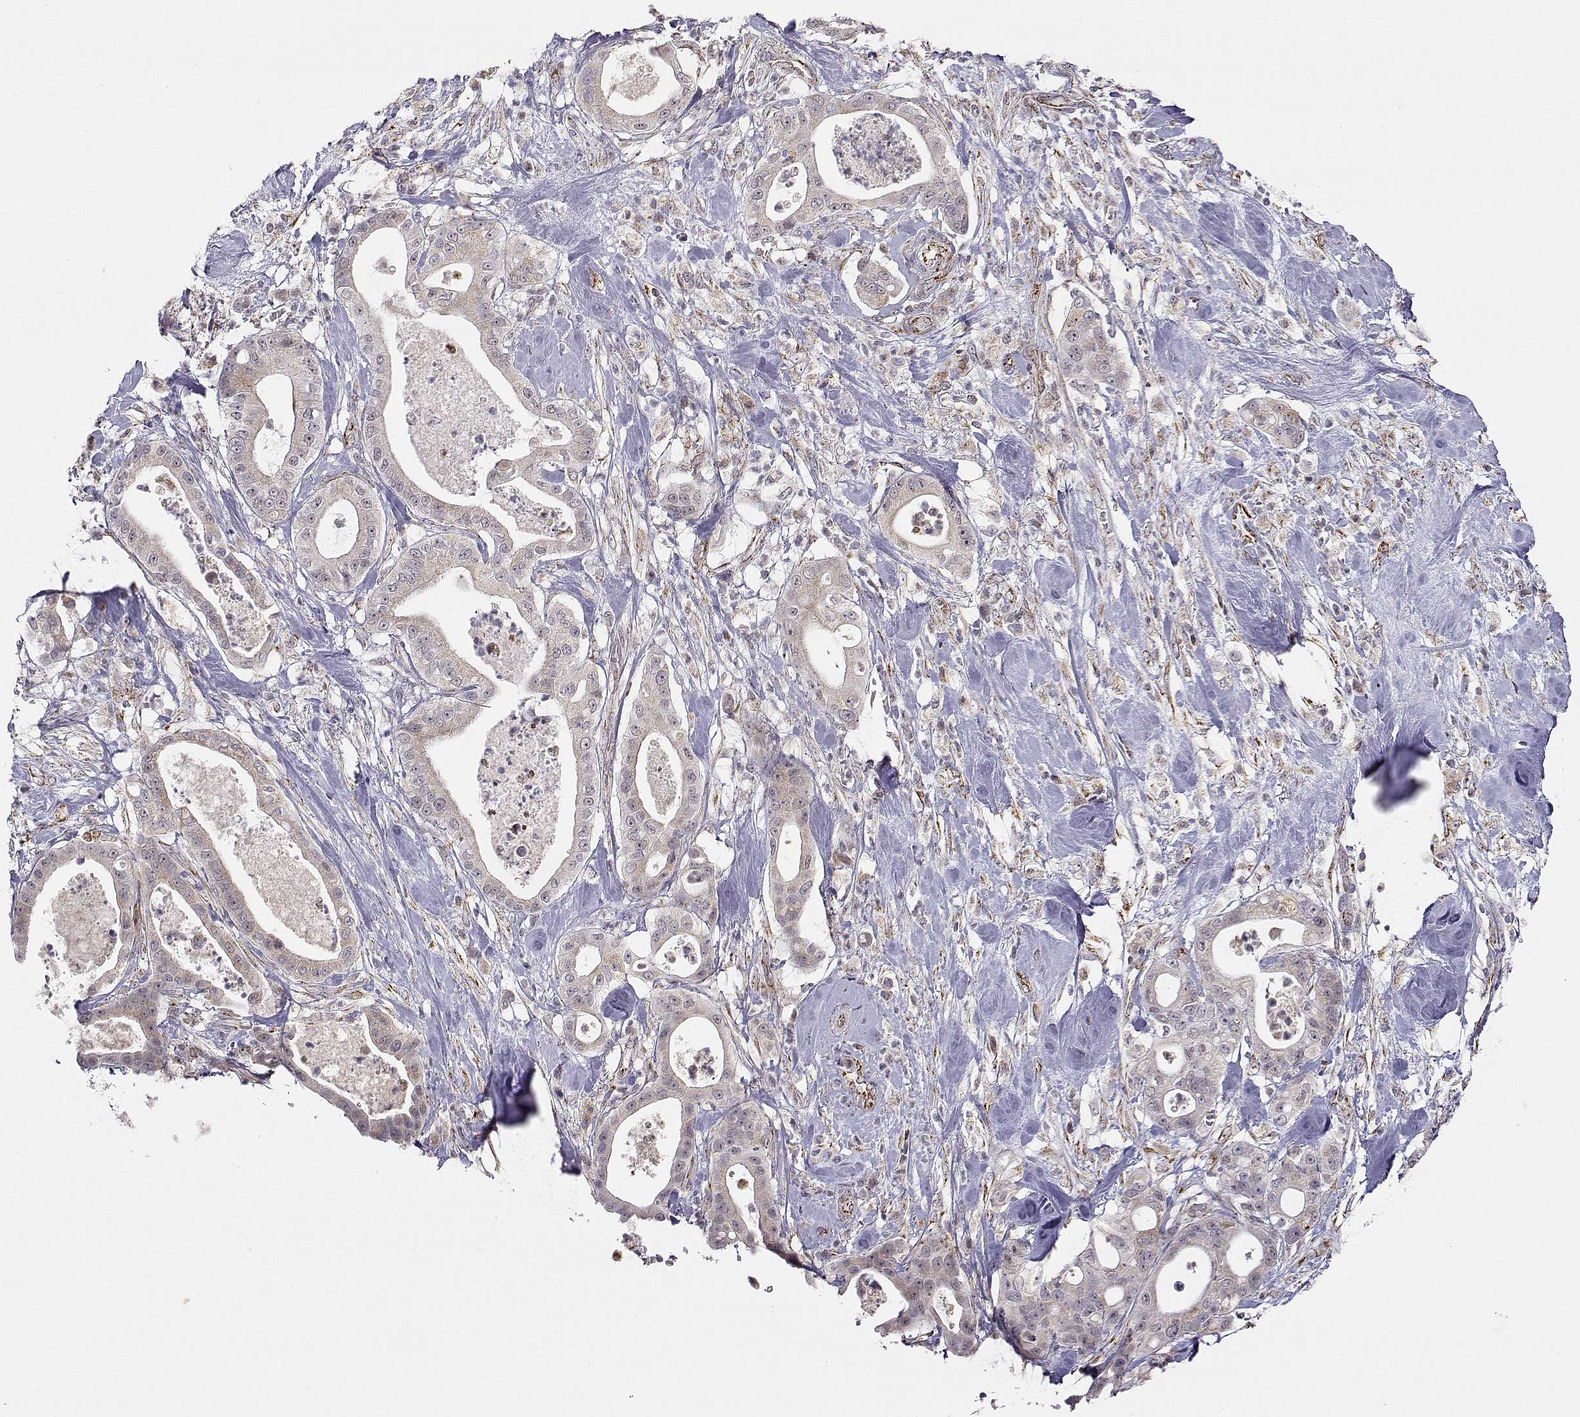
{"staining": {"intensity": "weak", "quantity": "25%-75%", "location": "cytoplasmic/membranous"}, "tissue": "pancreatic cancer", "cell_type": "Tumor cells", "image_type": "cancer", "snomed": [{"axis": "morphology", "description": "Adenocarcinoma, NOS"}, {"axis": "topography", "description": "Pancreas"}], "caption": "There is low levels of weak cytoplasmic/membranous staining in tumor cells of pancreatic cancer (adenocarcinoma), as demonstrated by immunohistochemical staining (brown color).", "gene": "EXOG", "patient": {"sex": "male", "age": 71}}